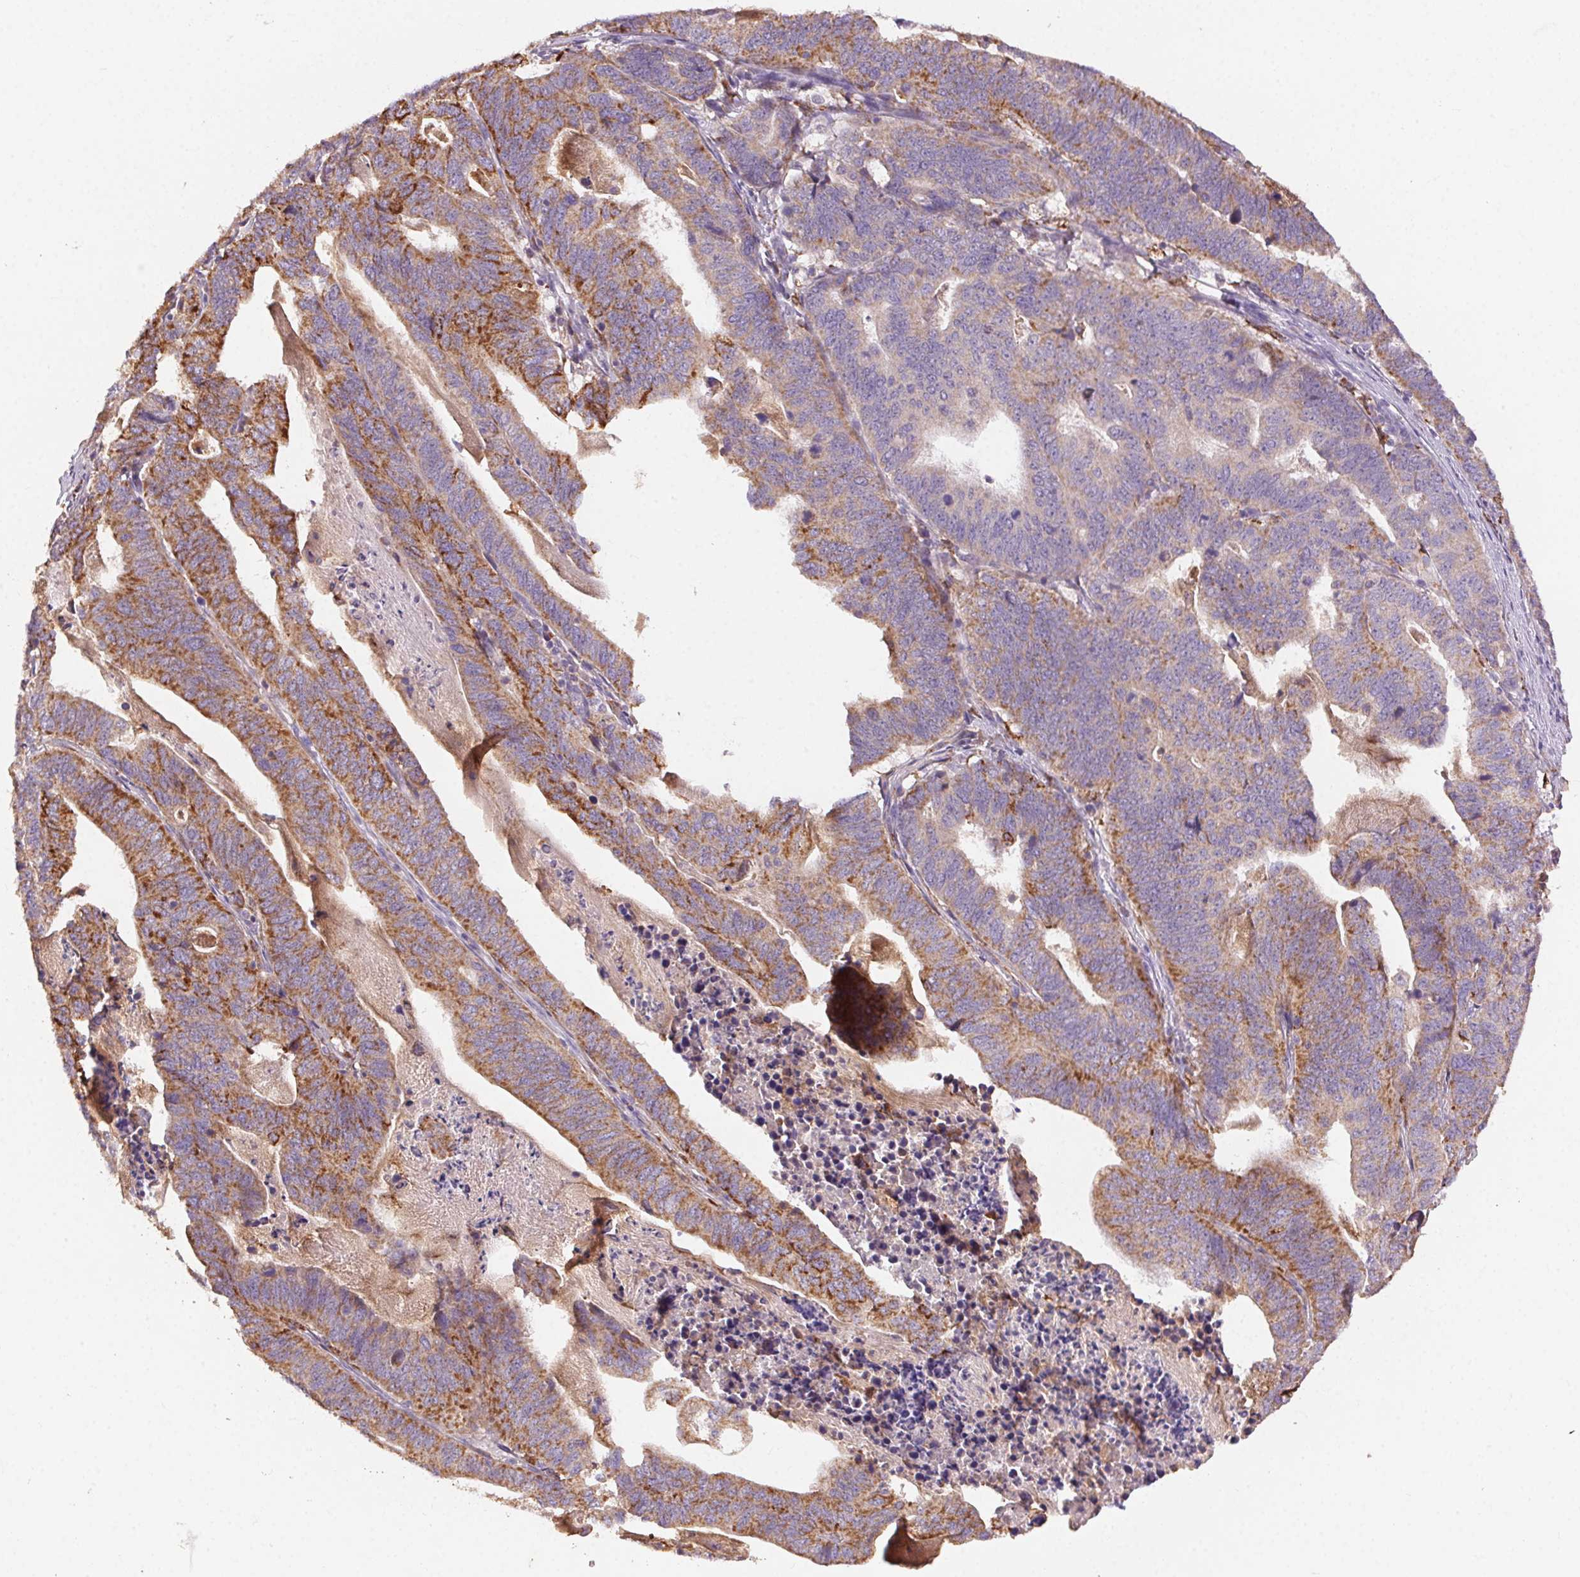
{"staining": {"intensity": "moderate", "quantity": "25%-75%", "location": "cytoplasmic/membranous"}, "tissue": "stomach cancer", "cell_type": "Tumor cells", "image_type": "cancer", "snomed": [{"axis": "morphology", "description": "Adenocarcinoma, NOS"}, {"axis": "topography", "description": "Stomach, upper"}], "caption": "Moderate cytoplasmic/membranous staining is identified in approximately 25%-75% of tumor cells in adenocarcinoma (stomach). (DAB (3,3'-diaminobenzidine) IHC with brightfield microscopy, high magnification).", "gene": "FNBP1L", "patient": {"sex": "female", "age": 67}}